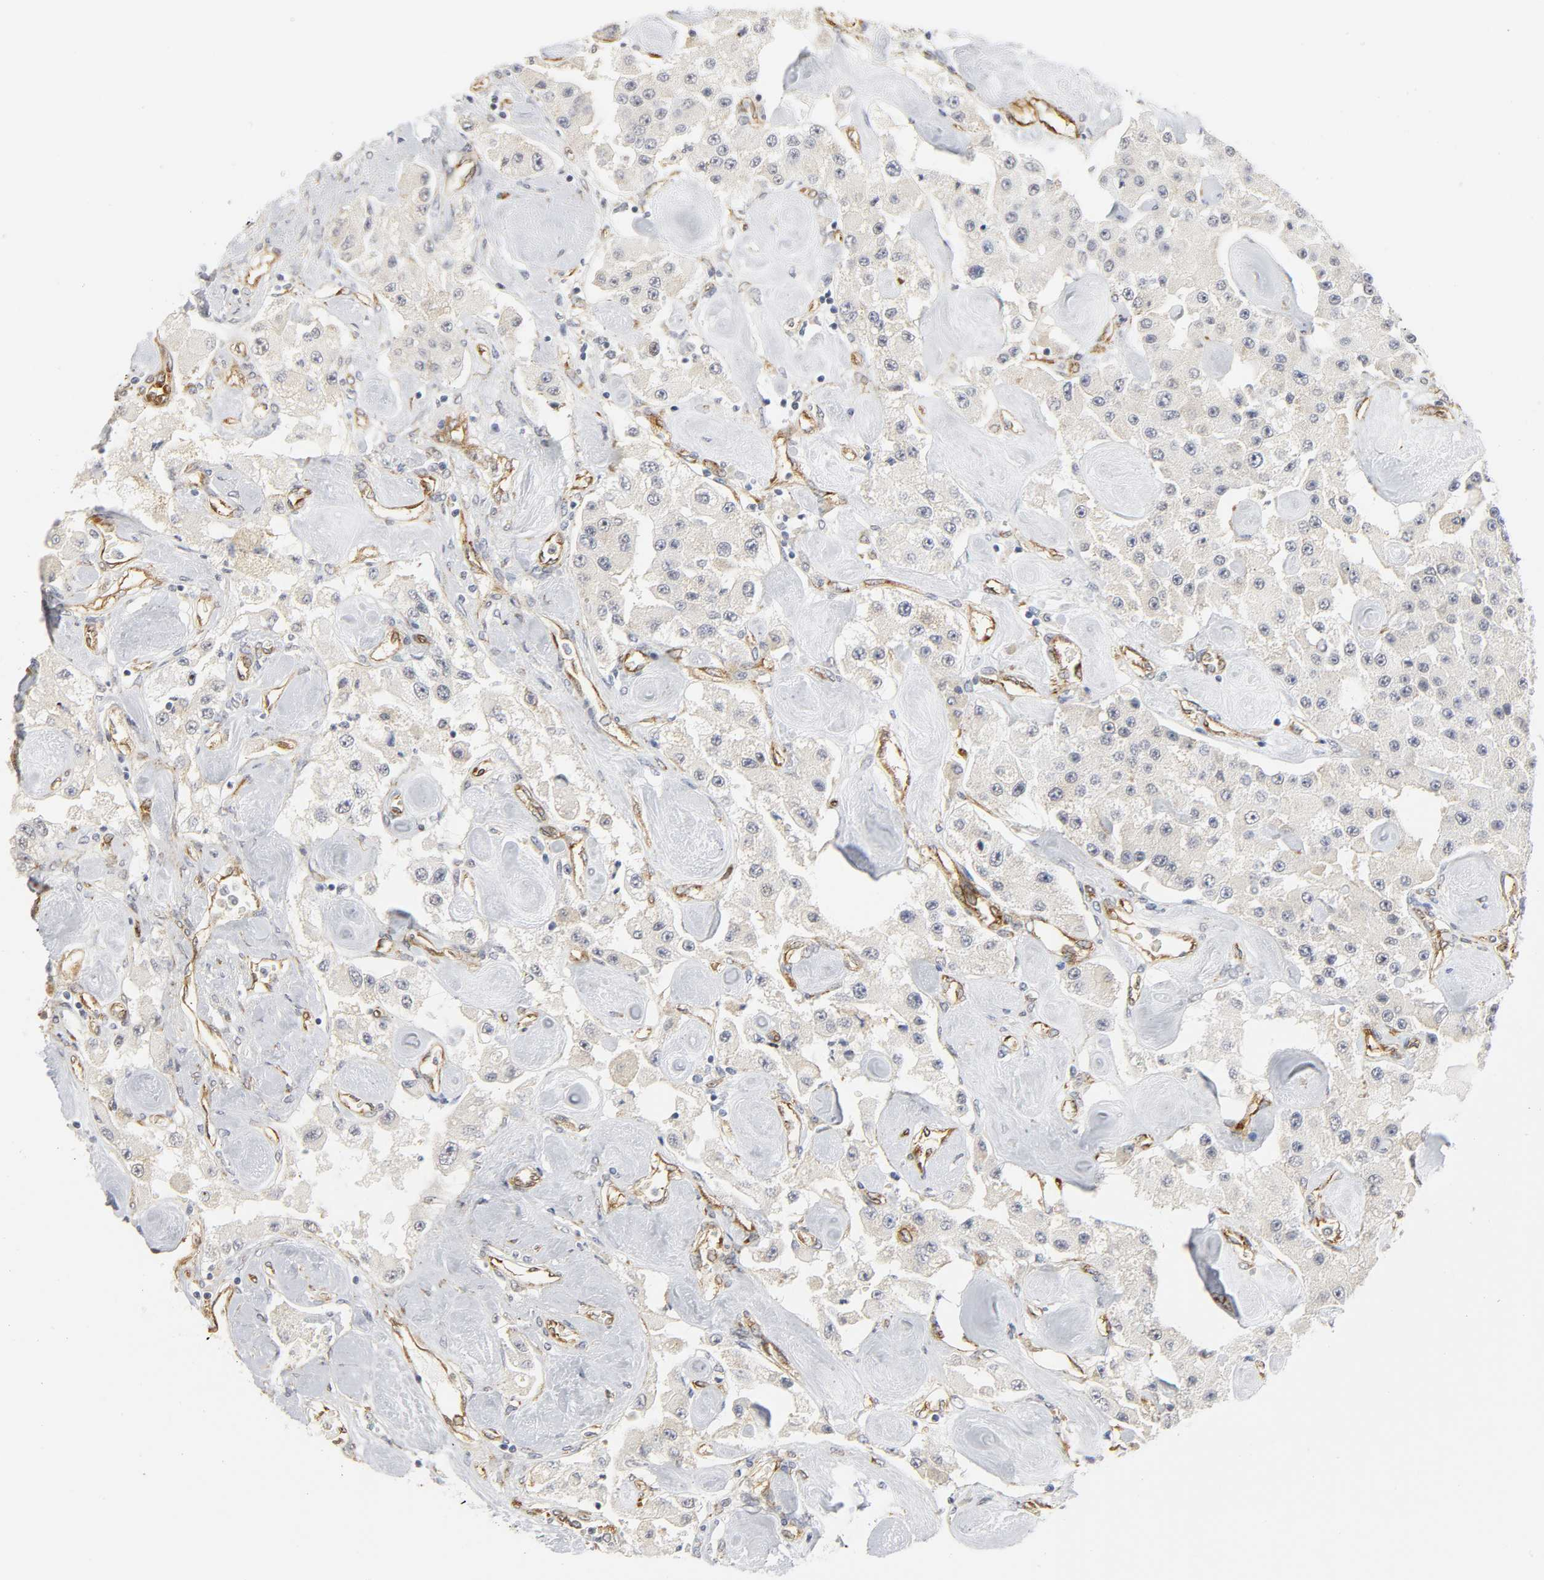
{"staining": {"intensity": "negative", "quantity": "none", "location": "none"}, "tissue": "carcinoid", "cell_type": "Tumor cells", "image_type": "cancer", "snomed": [{"axis": "morphology", "description": "Carcinoid, malignant, NOS"}, {"axis": "topography", "description": "Pancreas"}], "caption": "Human carcinoid stained for a protein using immunohistochemistry (IHC) shows no staining in tumor cells.", "gene": "DOCK1", "patient": {"sex": "male", "age": 41}}